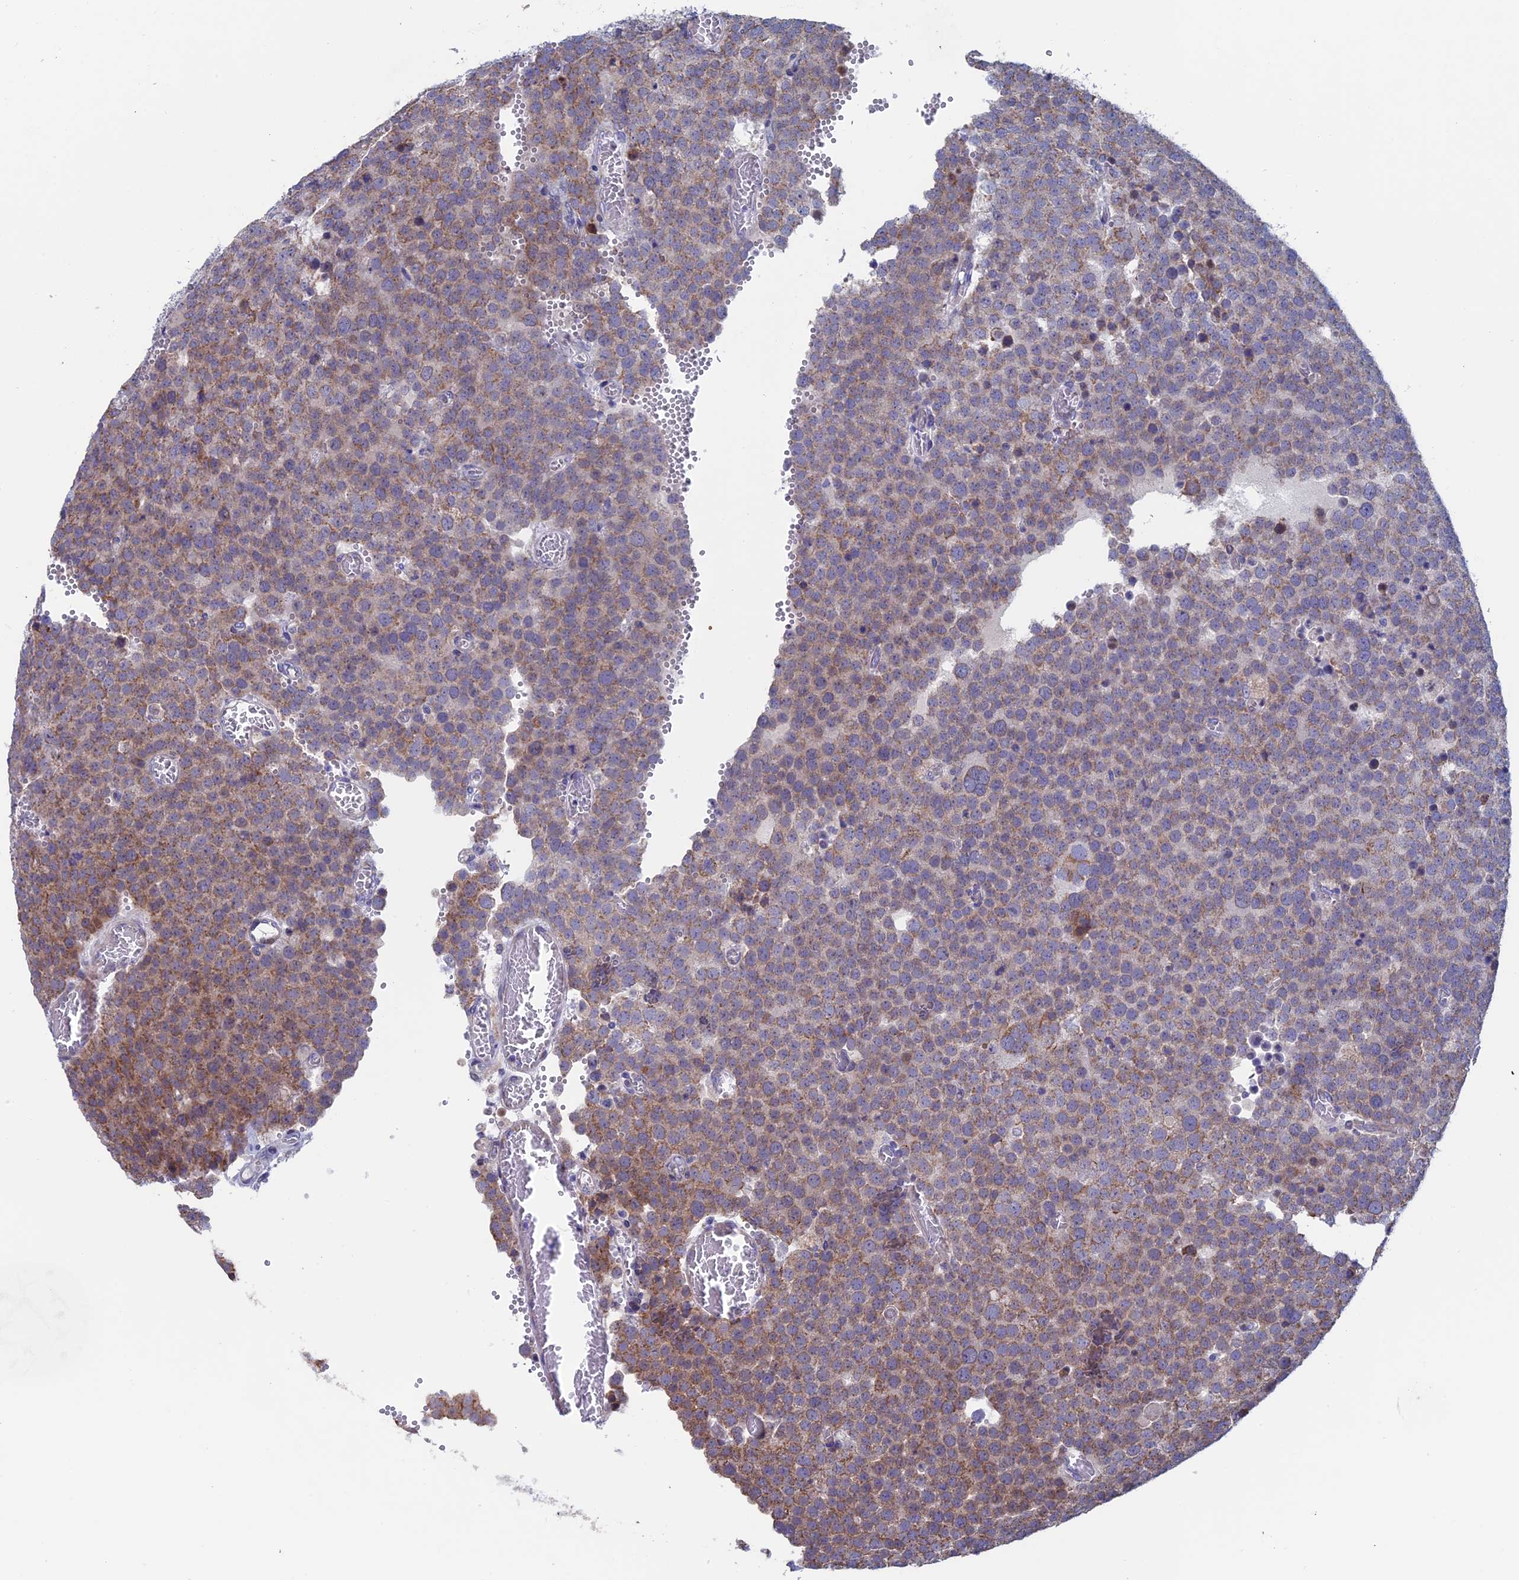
{"staining": {"intensity": "weak", "quantity": ">75%", "location": "cytoplasmic/membranous"}, "tissue": "testis cancer", "cell_type": "Tumor cells", "image_type": "cancer", "snomed": [{"axis": "morphology", "description": "Normal tissue, NOS"}, {"axis": "morphology", "description": "Seminoma, NOS"}, {"axis": "topography", "description": "Testis"}], "caption": "A micrograph of testis cancer (seminoma) stained for a protein exhibits weak cytoplasmic/membranous brown staining in tumor cells. (IHC, brightfield microscopy, high magnification).", "gene": "NIBAN3", "patient": {"sex": "male", "age": 71}}